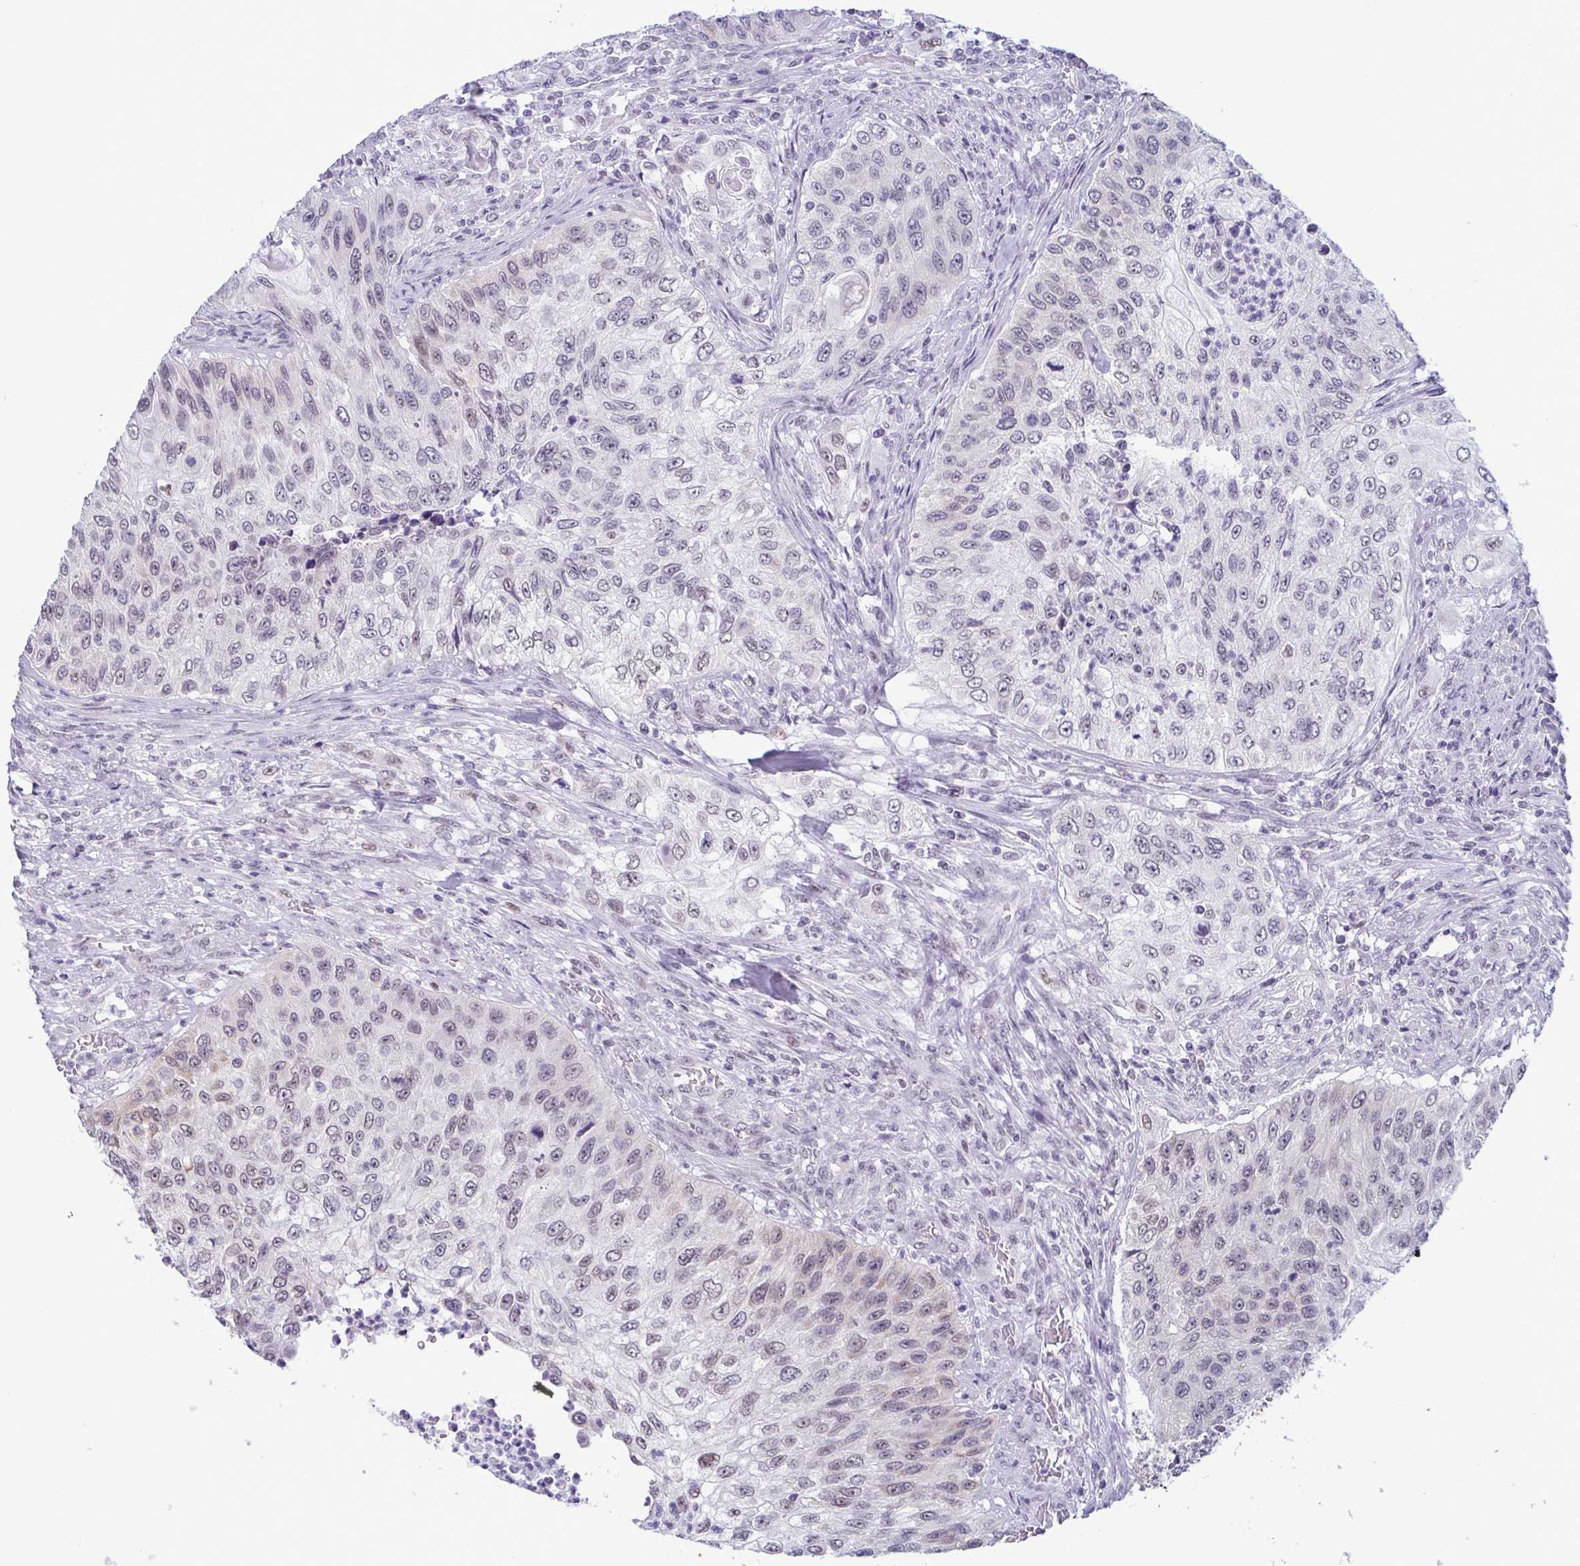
{"staining": {"intensity": "moderate", "quantity": "25%-75%", "location": "nuclear"}, "tissue": "urothelial cancer", "cell_type": "Tumor cells", "image_type": "cancer", "snomed": [{"axis": "morphology", "description": "Urothelial carcinoma, High grade"}, {"axis": "topography", "description": "Urinary bladder"}], "caption": "Immunohistochemistry staining of urothelial cancer, which demonstrates medium levels of moderate nuclear expression in about 25%-75% of tumor cells indicating moderate nuclear protein staining. The staining was performed using DAB (3,3'-diaminobenzidine) (brown) for protein detection and nuclei were counterstained in hematoxylin (blue).", "gene": "RBM7", "patient": {"sex": "female", "age": 60}}